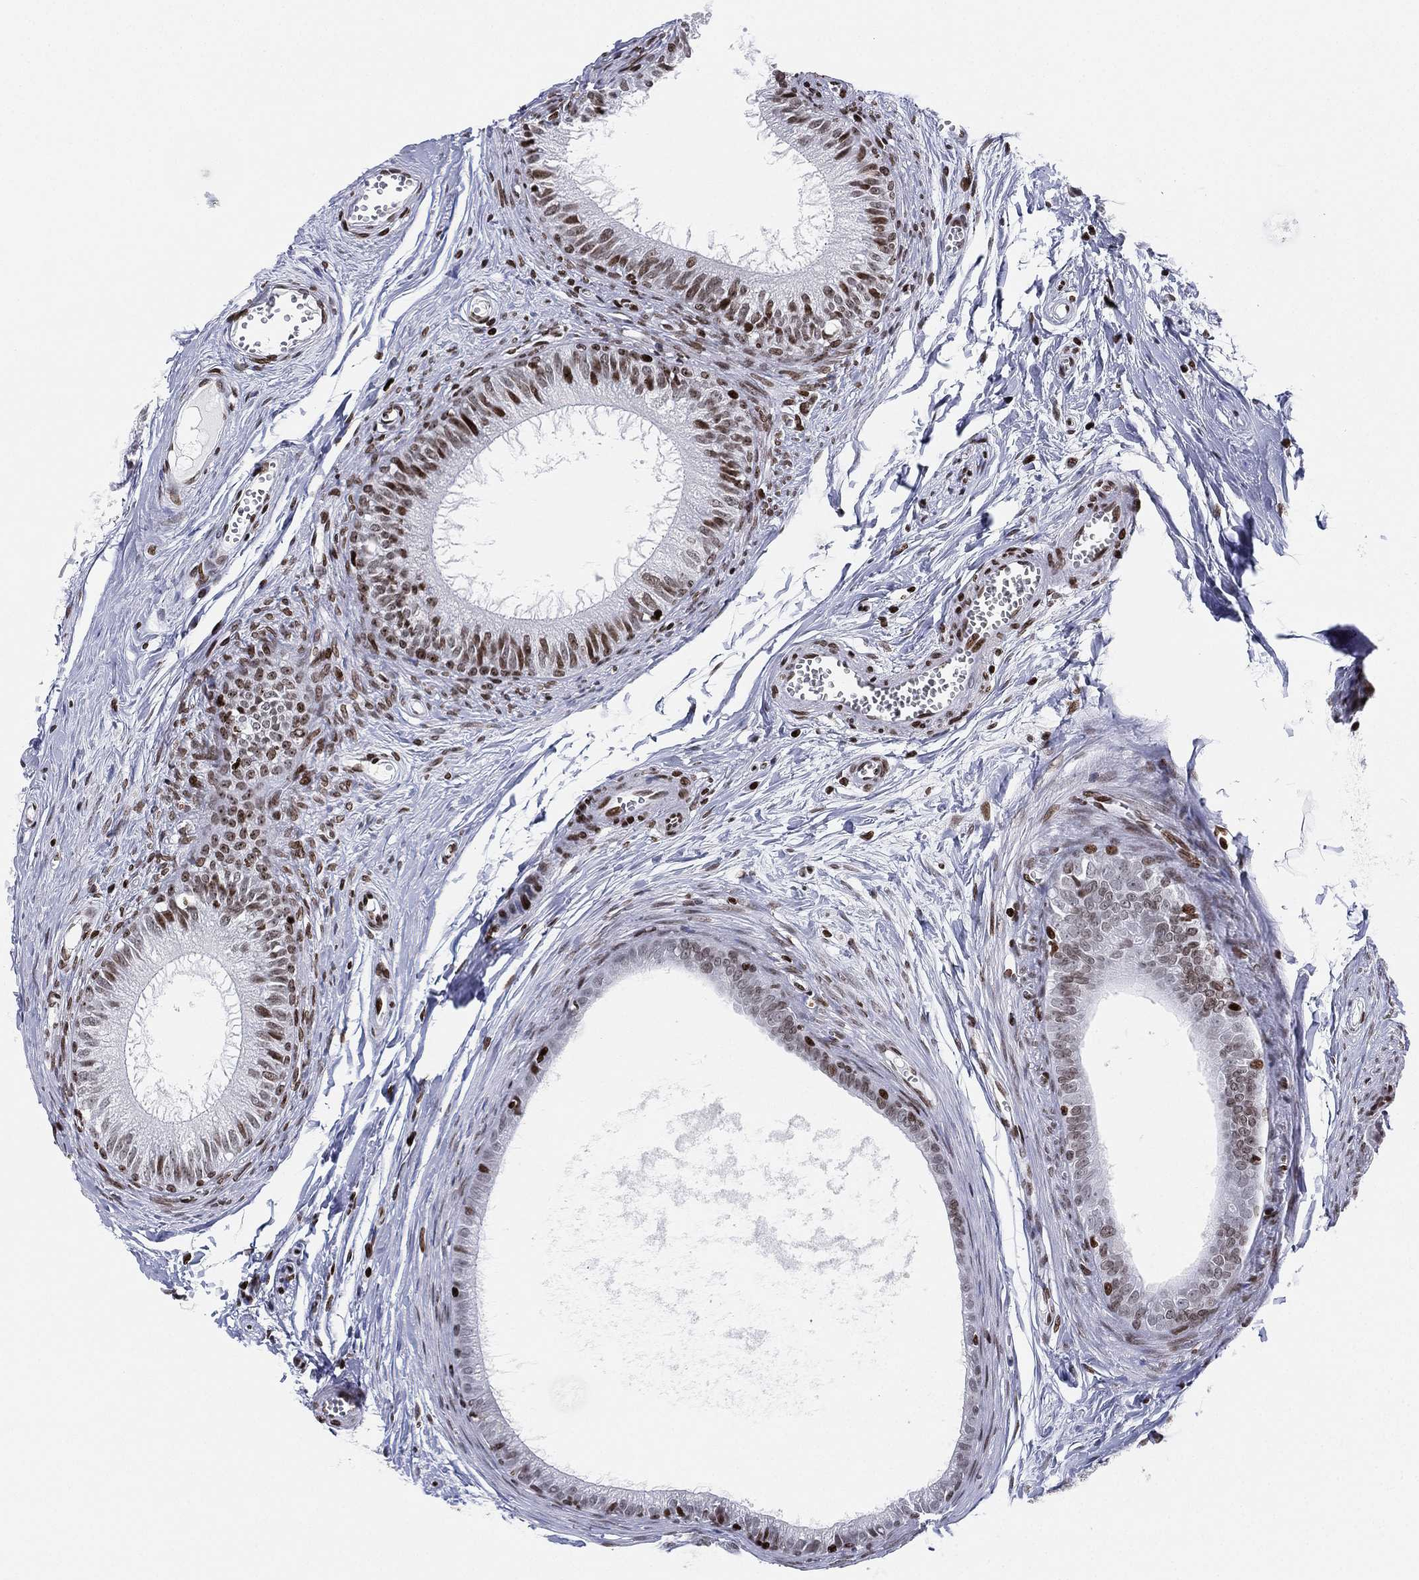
{"staining": {"intensity": "moderate", "quantity": "25%-75%", "location": "nuclear"}, "tissue": "epididymis", "cell_type": "Glandular cells", "image_type": "normal", "snomed": [{"axis": "morphology", "description": "Normal tissue, NOS"}, {"axis": "topography", "description": "Epididymis"}], "caption": "Epididymis stained with DAB immunohistochemistry demonstrates medium levels of moderate nuclear staining in about 25%-75% of glandular cells.", "gene": "MFSD14A", "patient": {"sex": "male", "age": 51}}